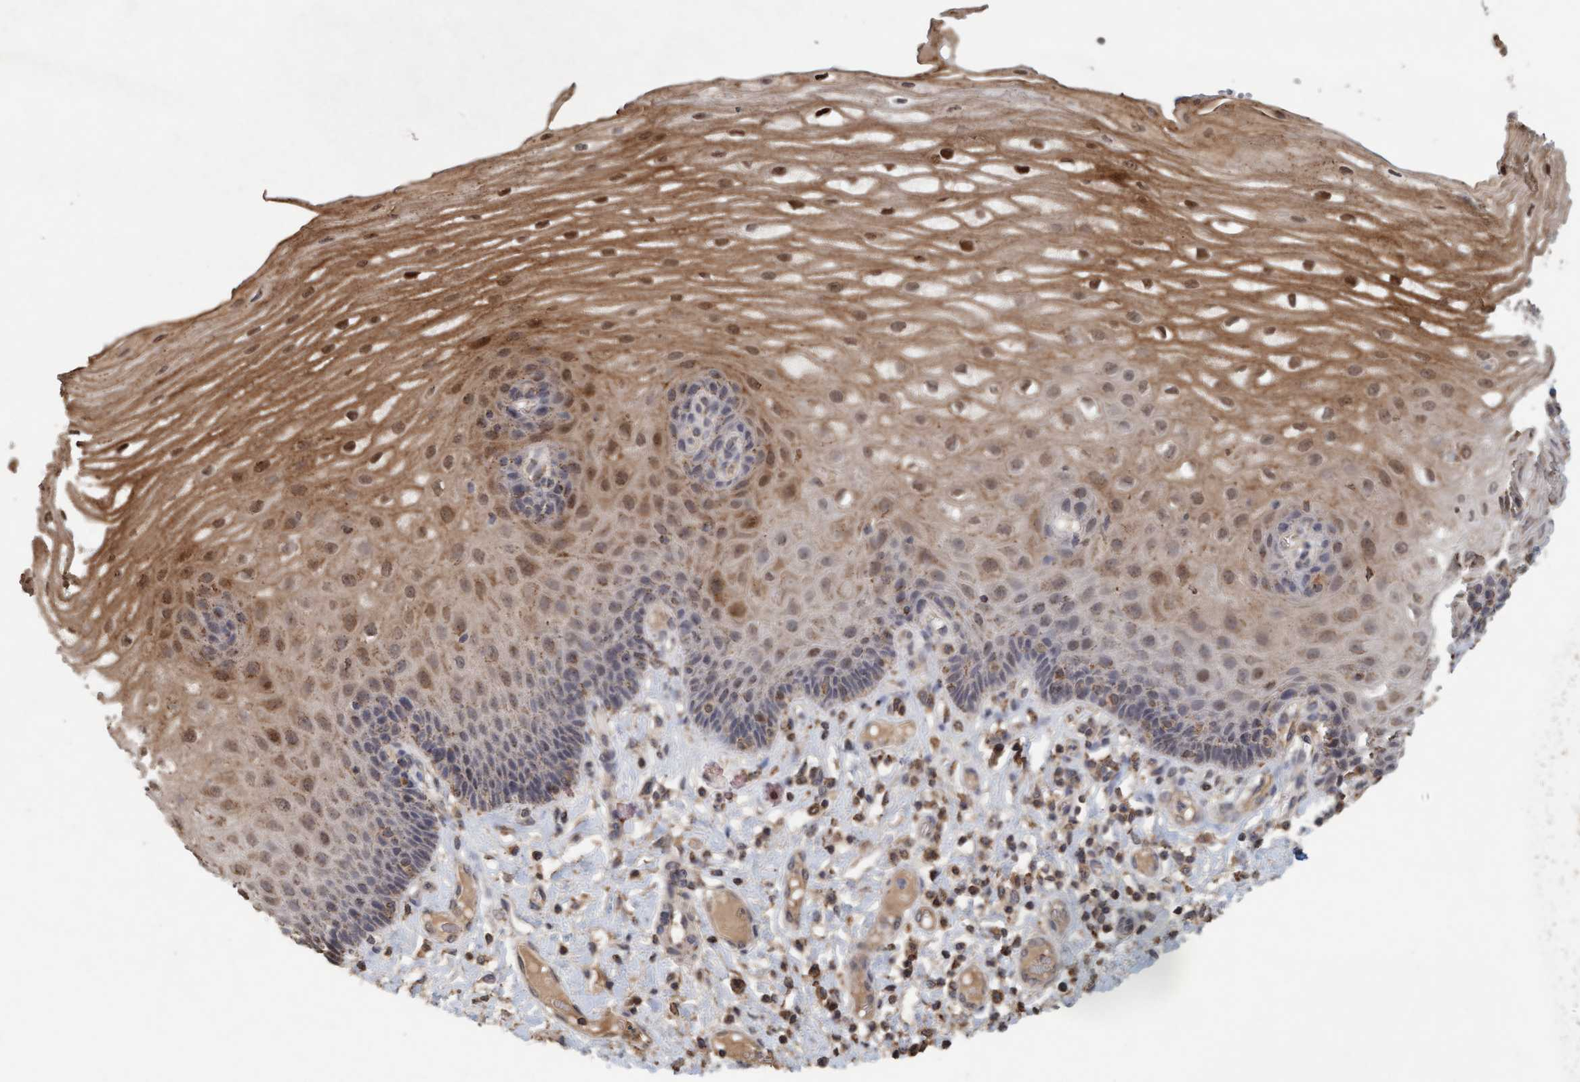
{"staining": {"intensity": "moderate", "quantity": ">75%", "location": "cytoplasmic/membranous,nuclear"}, "tissue": "esophagus", "cell_type": "Squamous epithelial cells", "image_type": "normal", "snomed": [{"axis": "morphology", "description": "Normal tissue, NOS"}, {"axis": "topography", "description": "Esophagus"}], "caption": "The histopathology image reveals staining of benign esophagus, revealing moderate cytoplasmic/membranous,nuclear protein staining (brown color) within squamous epithelial cells.", "gene": "VSIG8", "patient": {"sex": "male", "age": 54}}